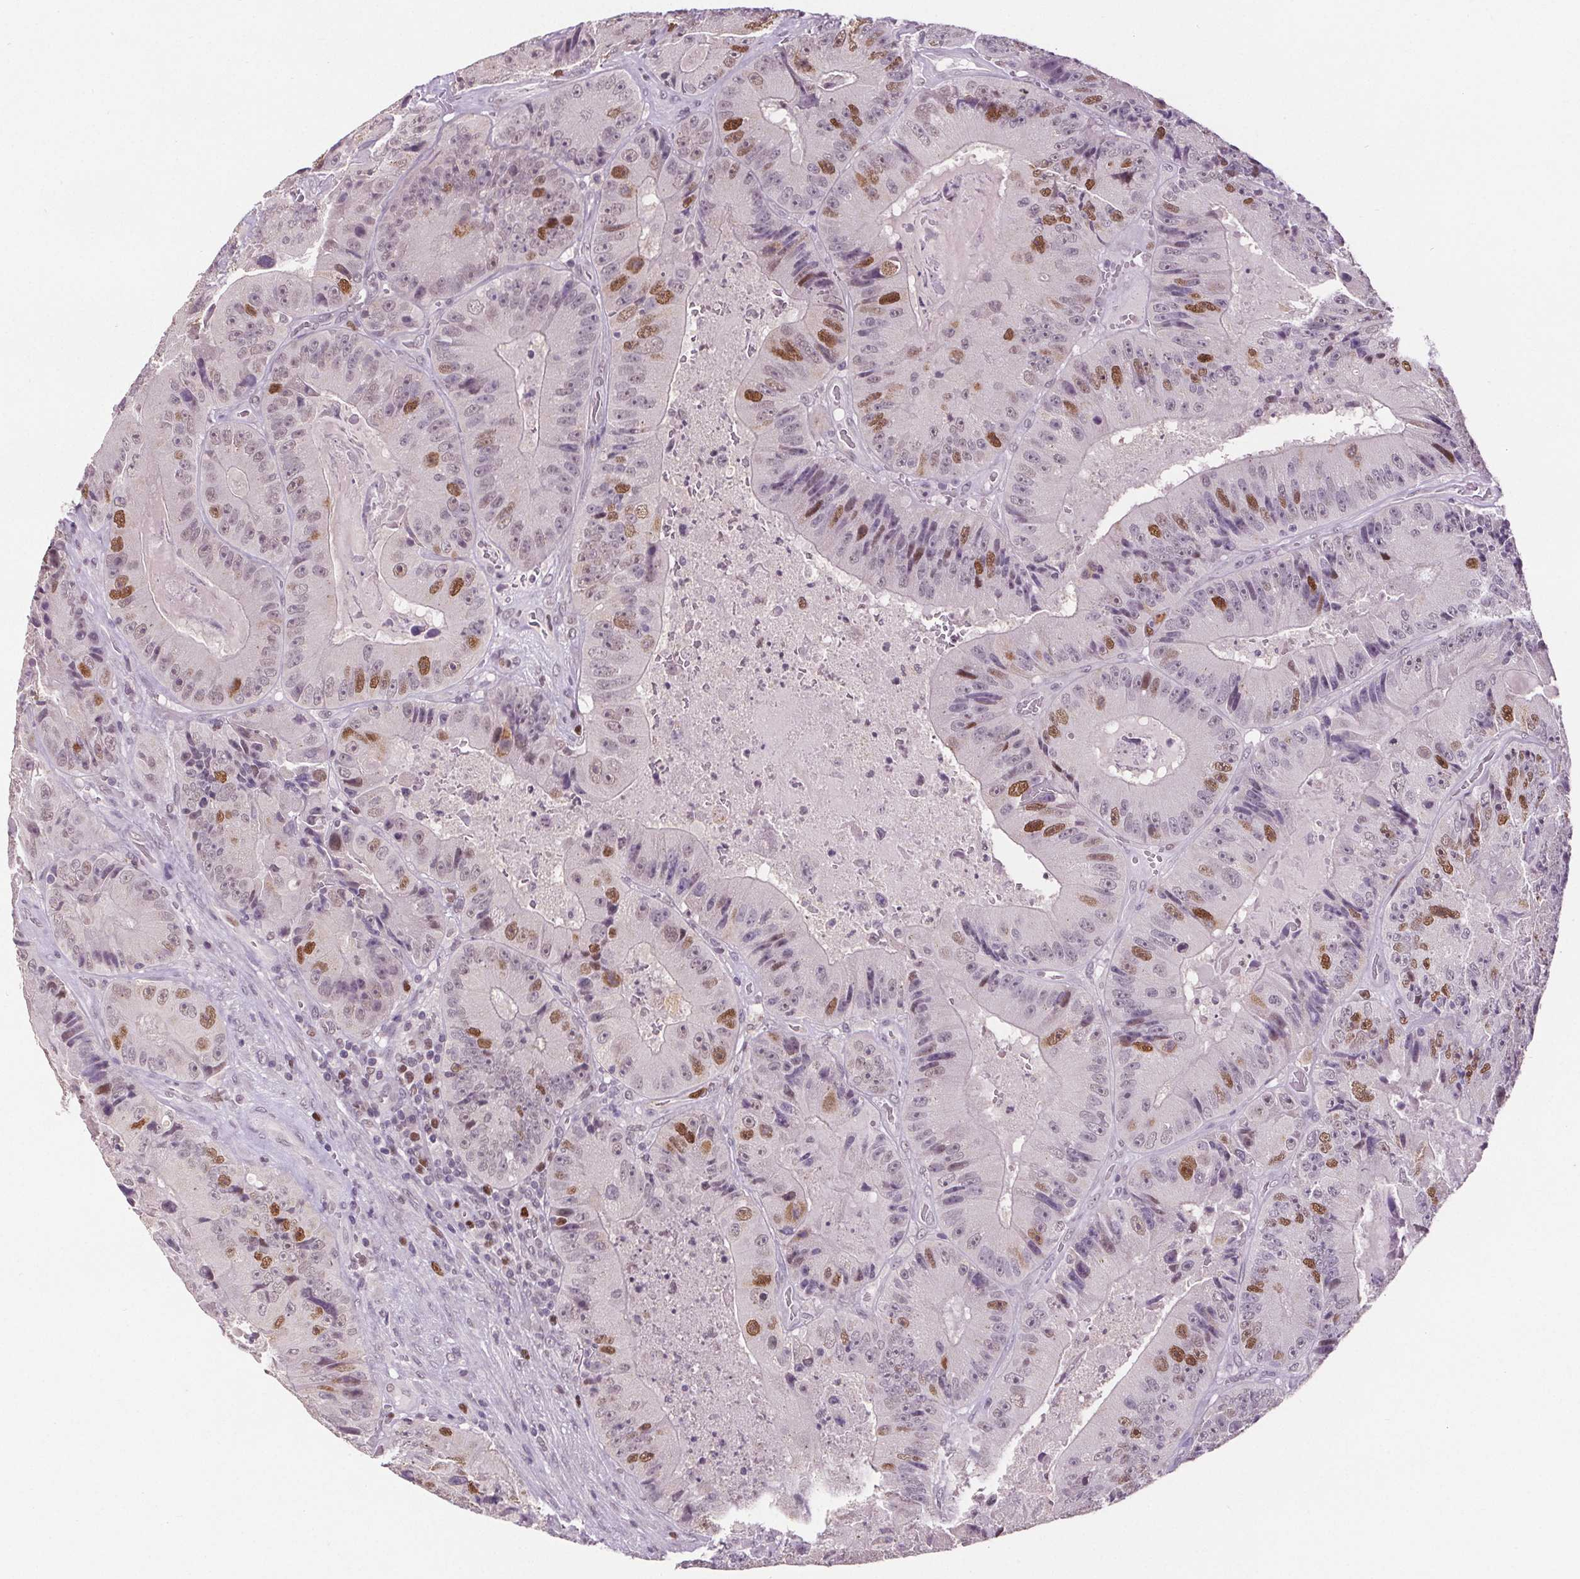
{"staining": {"intensity": "moderate", "quantity": "25%-75%", "location": "nuclear"}, "tissue": "colorectal cancer", "cell_type": "Tumor cells", "image_type": "cancer", "snomed": [{"axis": "morphology", "description": "Adenocarcinoma, NOS"}, {"axis": "topography", "description": "Colon"}], "caption": "High-power microscopy captured an IHC micrograph of colorectal adenocarcinoma, revealing moderate nuclear positivity in approximately 25%-75% of tumor cells.", "gene": "CENPF", "patient": {"sex": "female", "age": 86}}